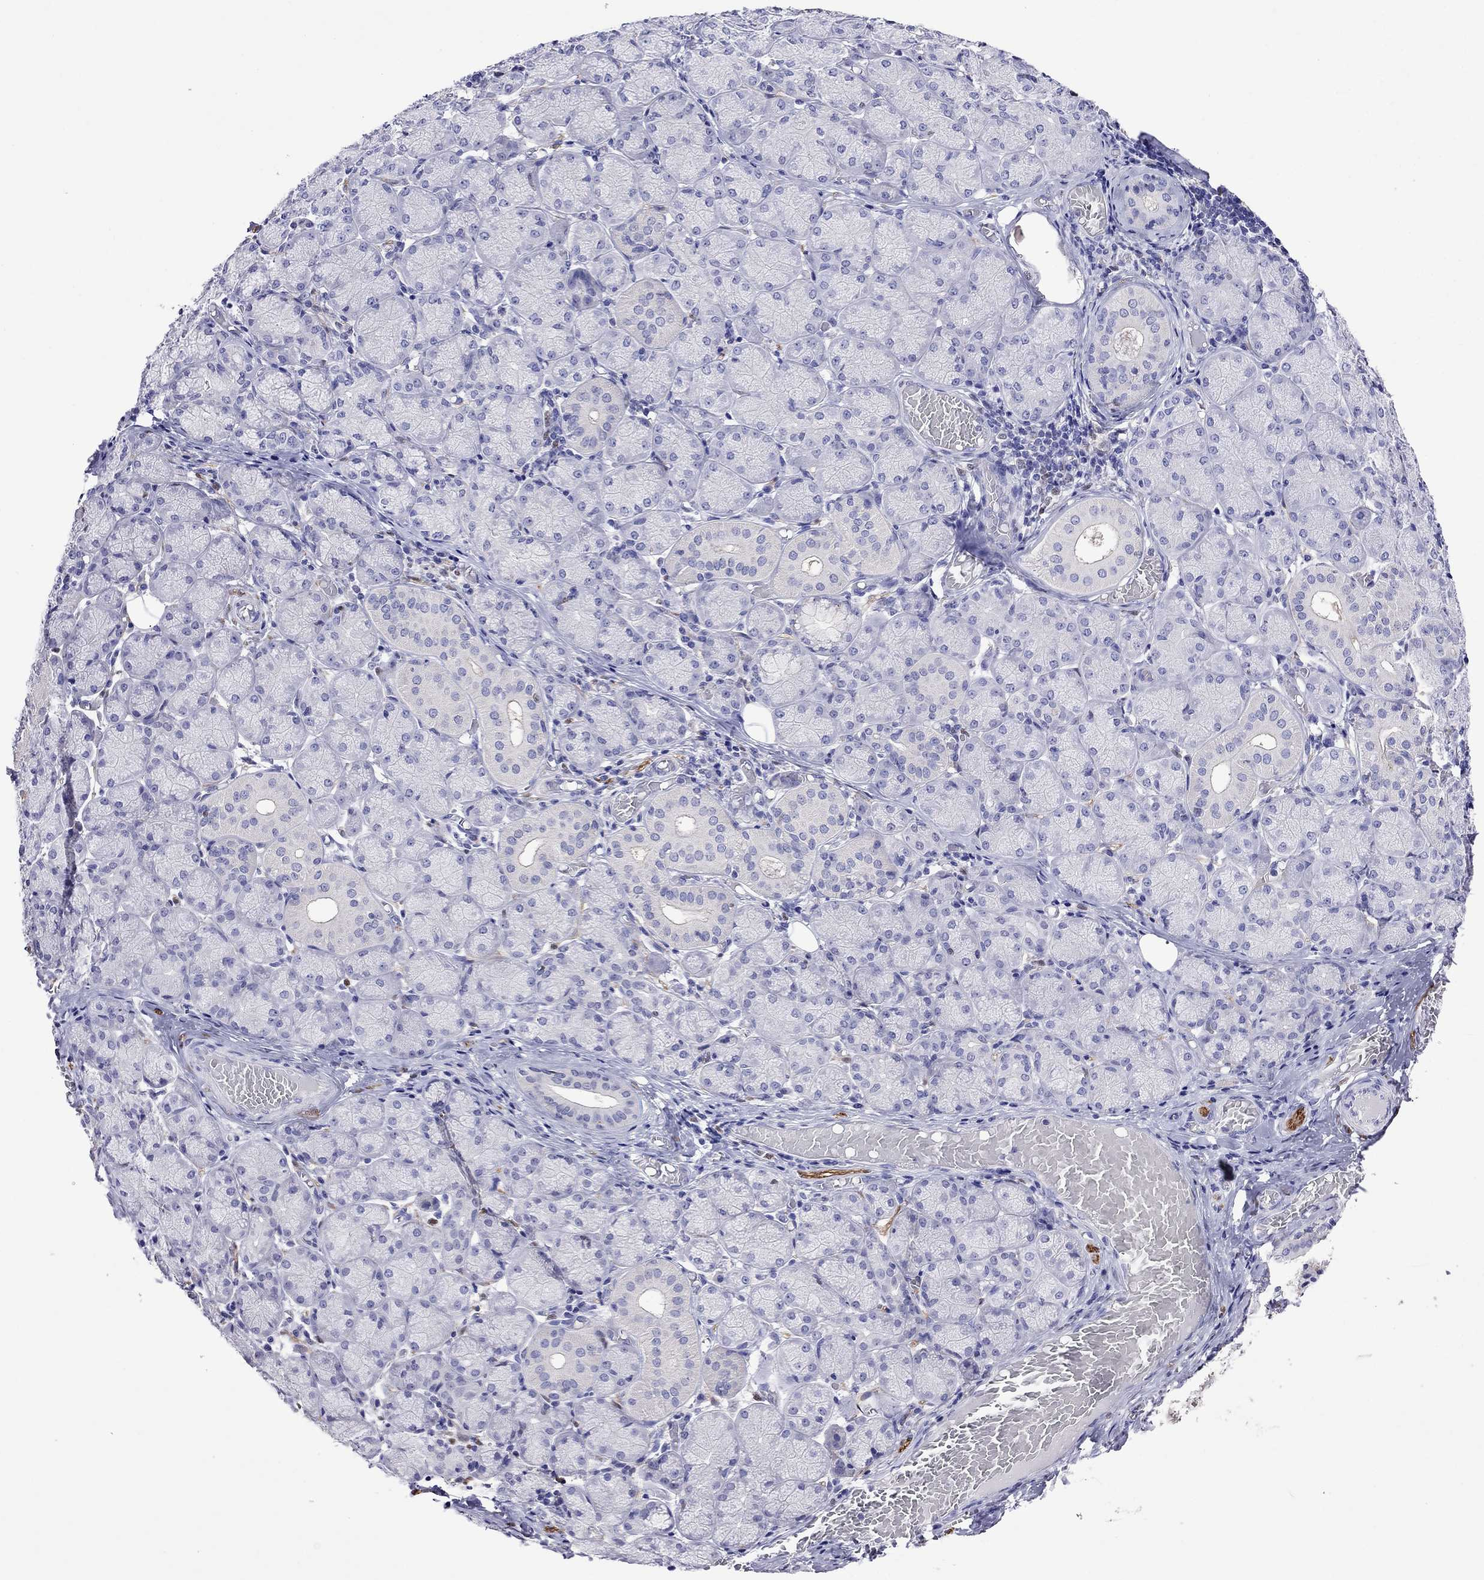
{"staining": {"intensity": "negative", "quantity": "none", "location": "none"}, "tissue": "salivary gland", "cell_type": "Glandular cells", "image_type": "normal", "snomed": [{"axis": "morphology", "description": "Normal tissue, NOS"}, {"axis": "topography", "description": "Salivary gland"}, {"axis": "topography", "description": "Peripheral nerve tissue"}], "caption": "The IHC histopathology image has no significant positivity in glandular cells of salivary gland. The staining was performed using DAB (3,3'-diaminobenzidine) to visualize the protein expression in brown, while the nuclei were stained in blue with hematoxylin (Magnification: 20x).", "gene": "MPZ", "patient": {"sex": "female", "age": 24}}